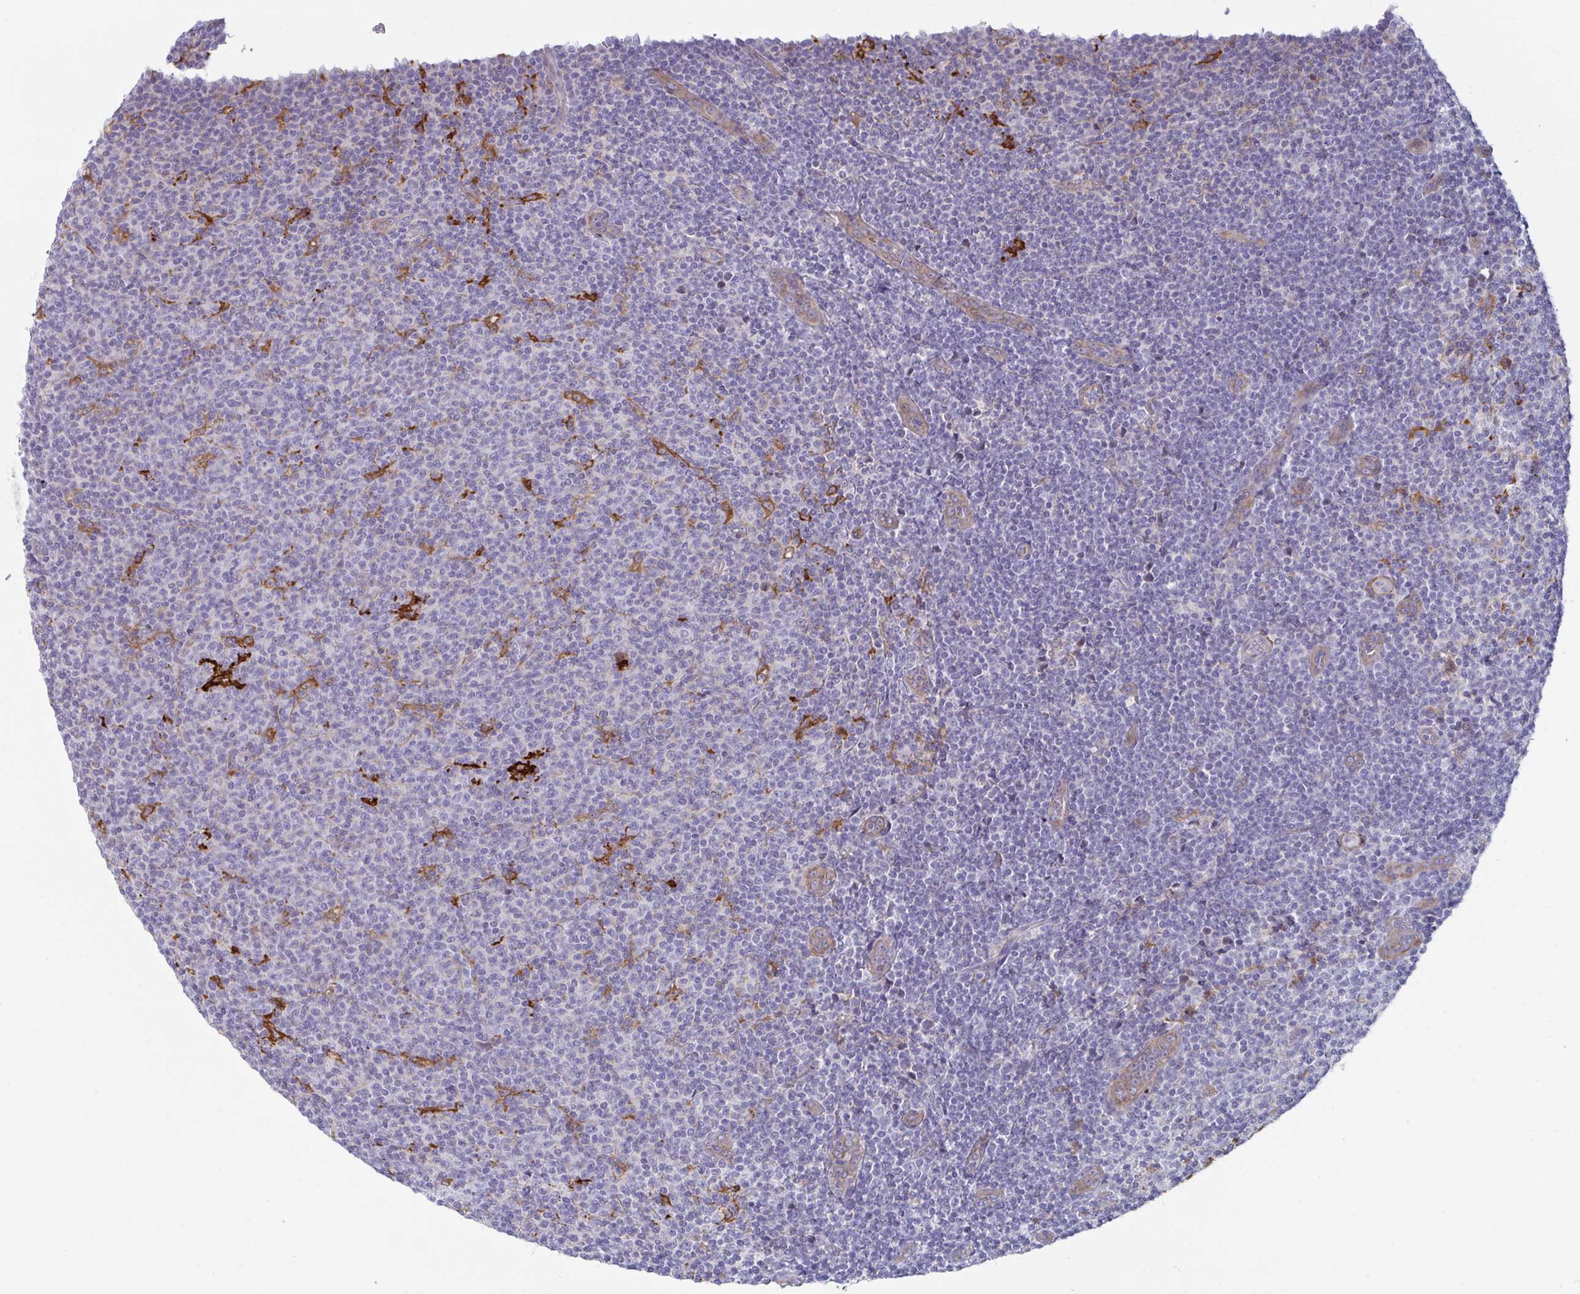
{"staining": {"intensity": "negative", "quantity": "none", "location": "none"}, "tissue": "lymphoma", "cell_type": "Tumor cells", "image_type": "cancer", "snomed": [{"axis": "morphology", "description": "Malignant lymphoma, non-Hodgkin's type, Low grade"}, {"axis": "topography", "description": "Lymph node"}], "caption": "IHC histopathology image of neoplastic tissue: human lymphoma stained with DAB (3,3'-diaminobenzidine) displays no significant protein expression in tumor cells.", "gene": "FBXL13", "patient": {"sex": "male", "age": 66}}